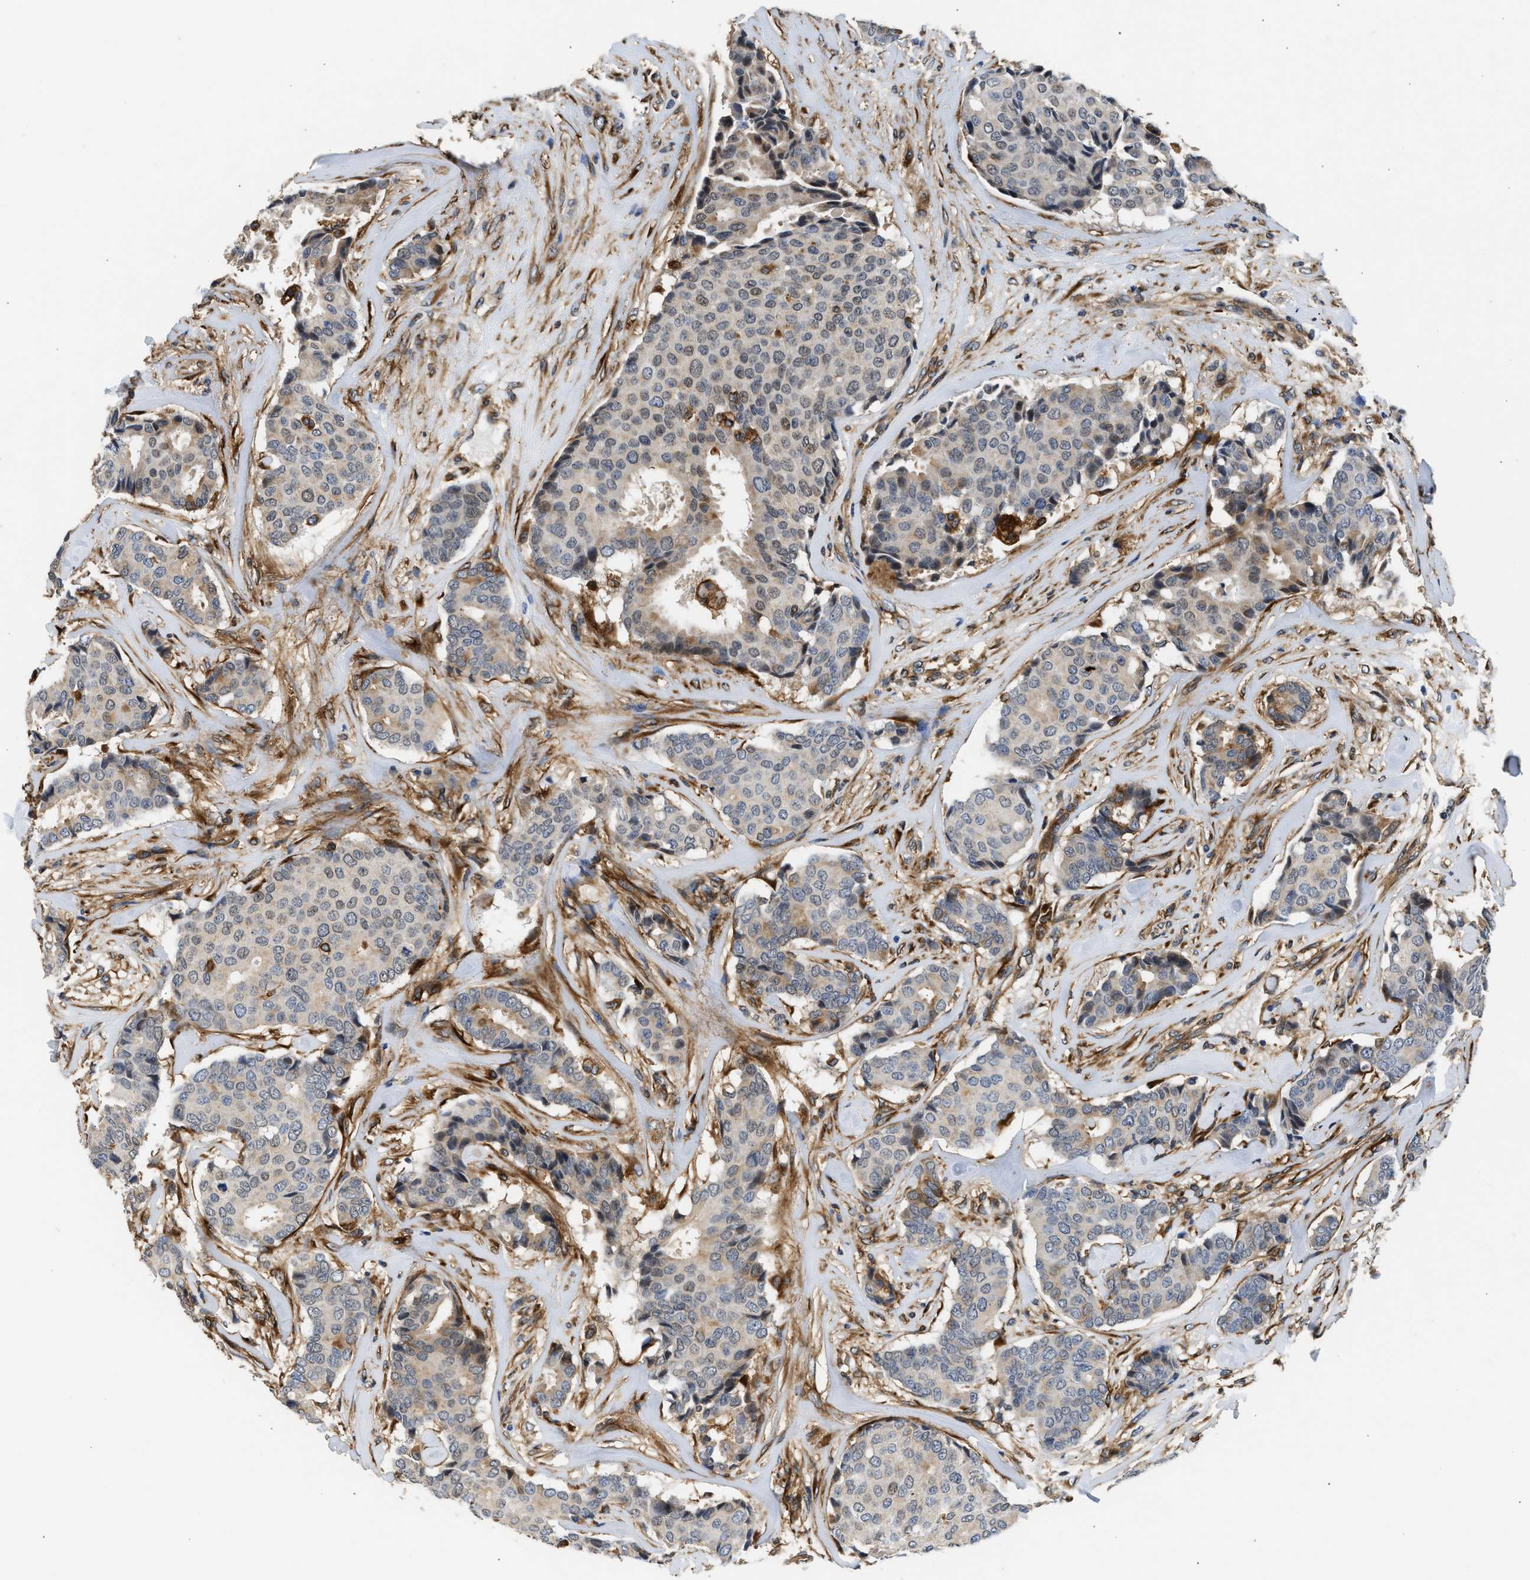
{"staining": {"intensity": "moderate", "quantity": "<25%", "location": "cytoplasmic/membranous"}, "tissue": "breast cancer", "cell_type": "Tumor cells", "image_type": "cancer", "snomed": [{"axis": "morphology", "description": "Duct carcinoma"}, {"axis": "topography", "description": "Breast"}], "caption": "High-power microscopy captured an immunohistochemistry (IHC) micrograph of breast cancer (invasive ductal carcinoma), revealing moderate cytoplasmic/membranous expression in approximately <25% of tumor cells. (IHC, brightfield microscopy, high magnification).", "gene": "RAB31", "patient": {"sex": "female", "age": 75}}